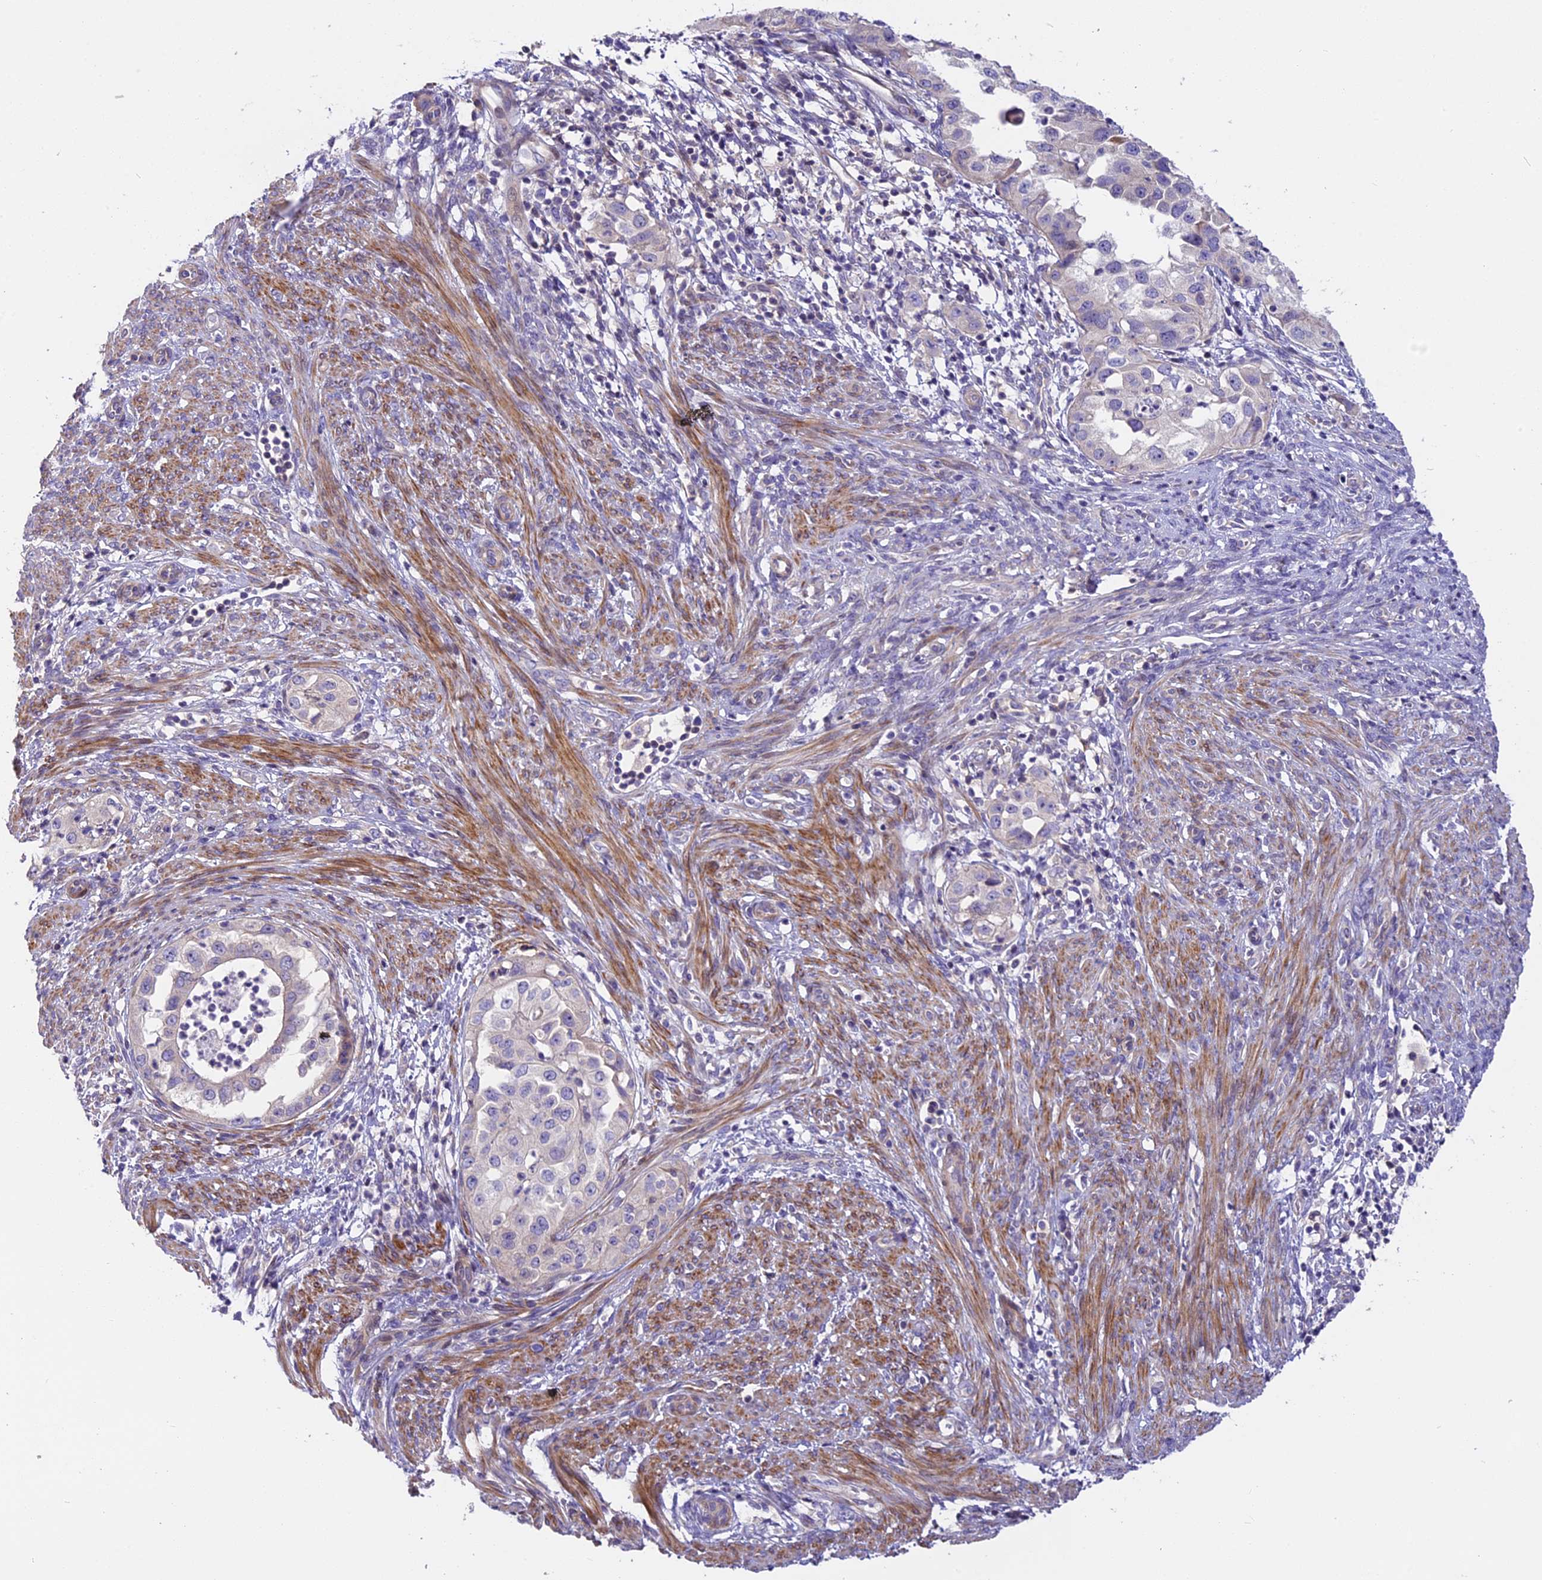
{"staining": {"intensity": "moderate", "quantity": "25%-75%", "location": "cytoplasmic/membranous"}, "tissue": "endometrial cancer", "cell_type": "Tumor cells", "image_type": "cancer", "snomed": [{"axis": "morphology", "description": "Adenocarcinoma, NOS"}, {"axis": "topography", "description": "Endometrium"}], "caption": "DAB immunohistochemical staining of human adenocarcinoma (endometrial) displays moderate cytoplasmic/membranous protein staining in about 25%-75% of tumor cells. Immunohistochemistry stains the protein in brown and the nuclei are stained blue.", "gene": "FAM98C", "patient": {"sex": "female", "age": 85}}